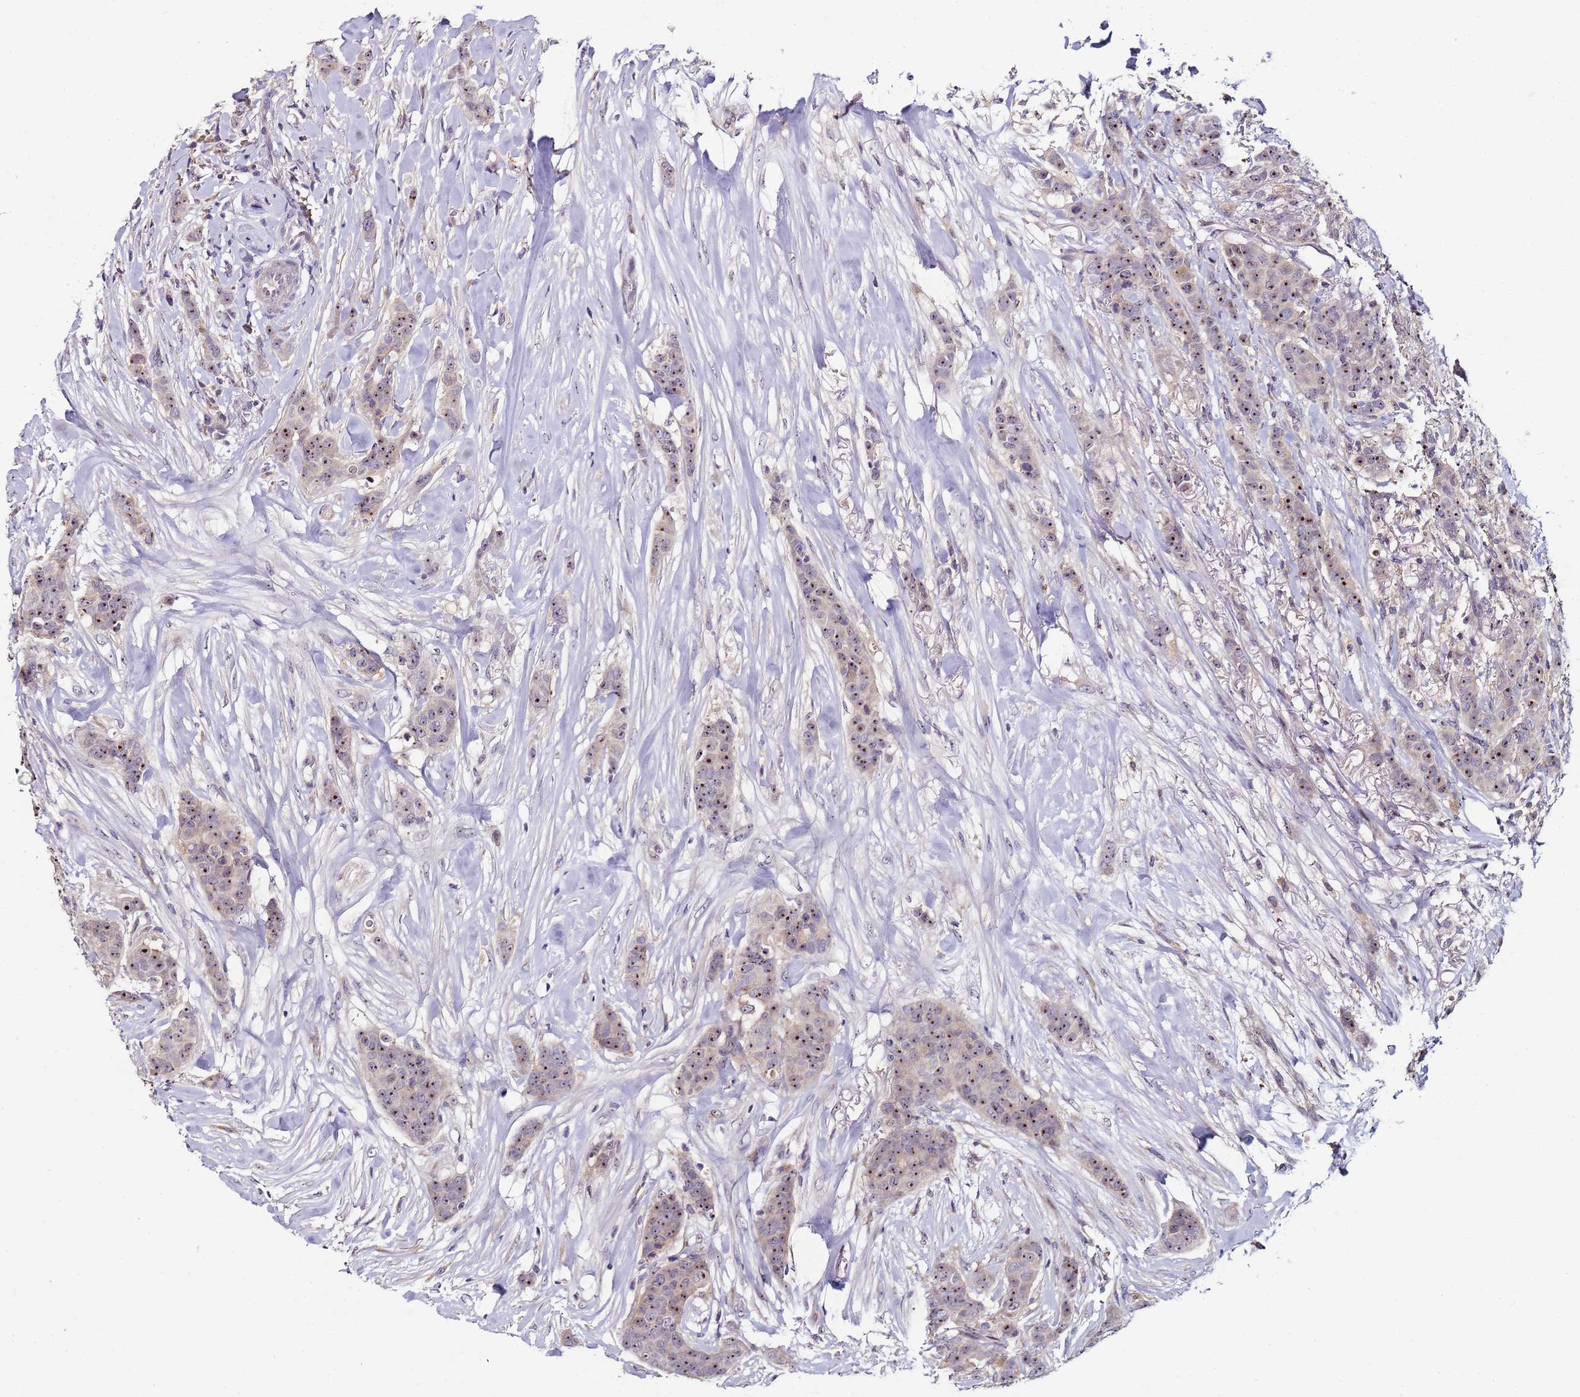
{"staining": {"intensity": "strong", "quantity": ">75%", "location": "nuclear"}, "tissue": "breast cancer", "cell_type": "Tumor cells", "image_type": "cancer", "snomed": [{"axis": "morphology", "description": "Duct carcinoma"}, {"axis": "topography", "description": "Breast"}], "caption": "Strong nuclear protein positivity is present in approximately >75% of tumor cells in breast cancer (infiltrating ductal carcinoma).", "gene": "KRI1", "patient": {"sex": "female", "age": 40}}